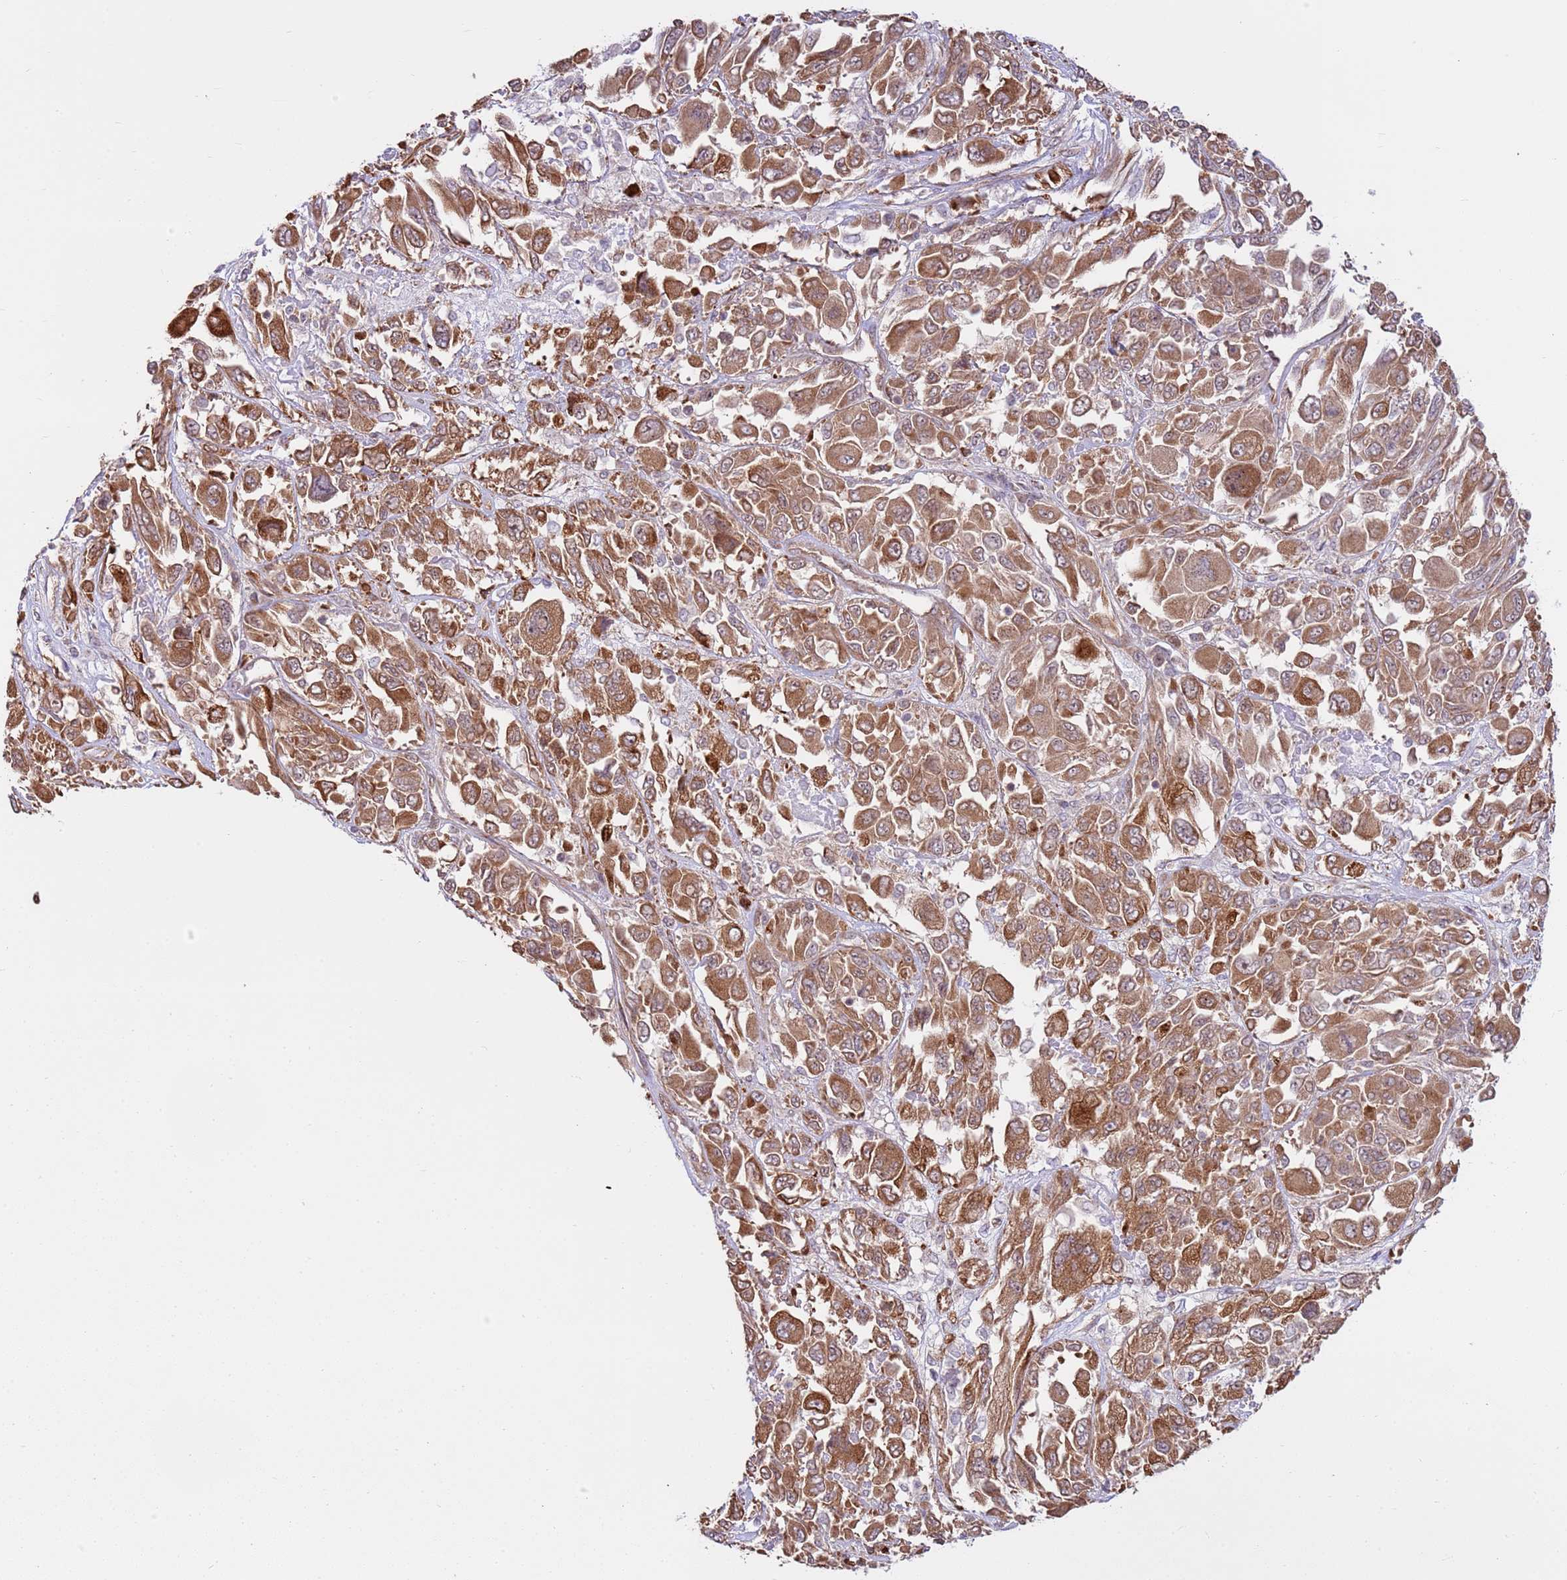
{"staining": {"intensity": "moderate", "quantity": ">75%", "location": "cytoplasmic/membranous"}, "tissue": "melanoma", "cell_type": "Tumor cells", "image_type": "cancer", "snomed": [{"axis": "morphology", "description": "Malignant melanoma, NOS"}, {"axis": "topography", "description": "Skin"}], "caption": "Malignant melanoma stained with DAB immunohistochemistry (IHC) shows medium levels of moderate cytoplasmic/membranous staining in approximately >75% of tumor cells.", "gene": "DCAF4", "patient": {"sex": "female", "age": 91}}